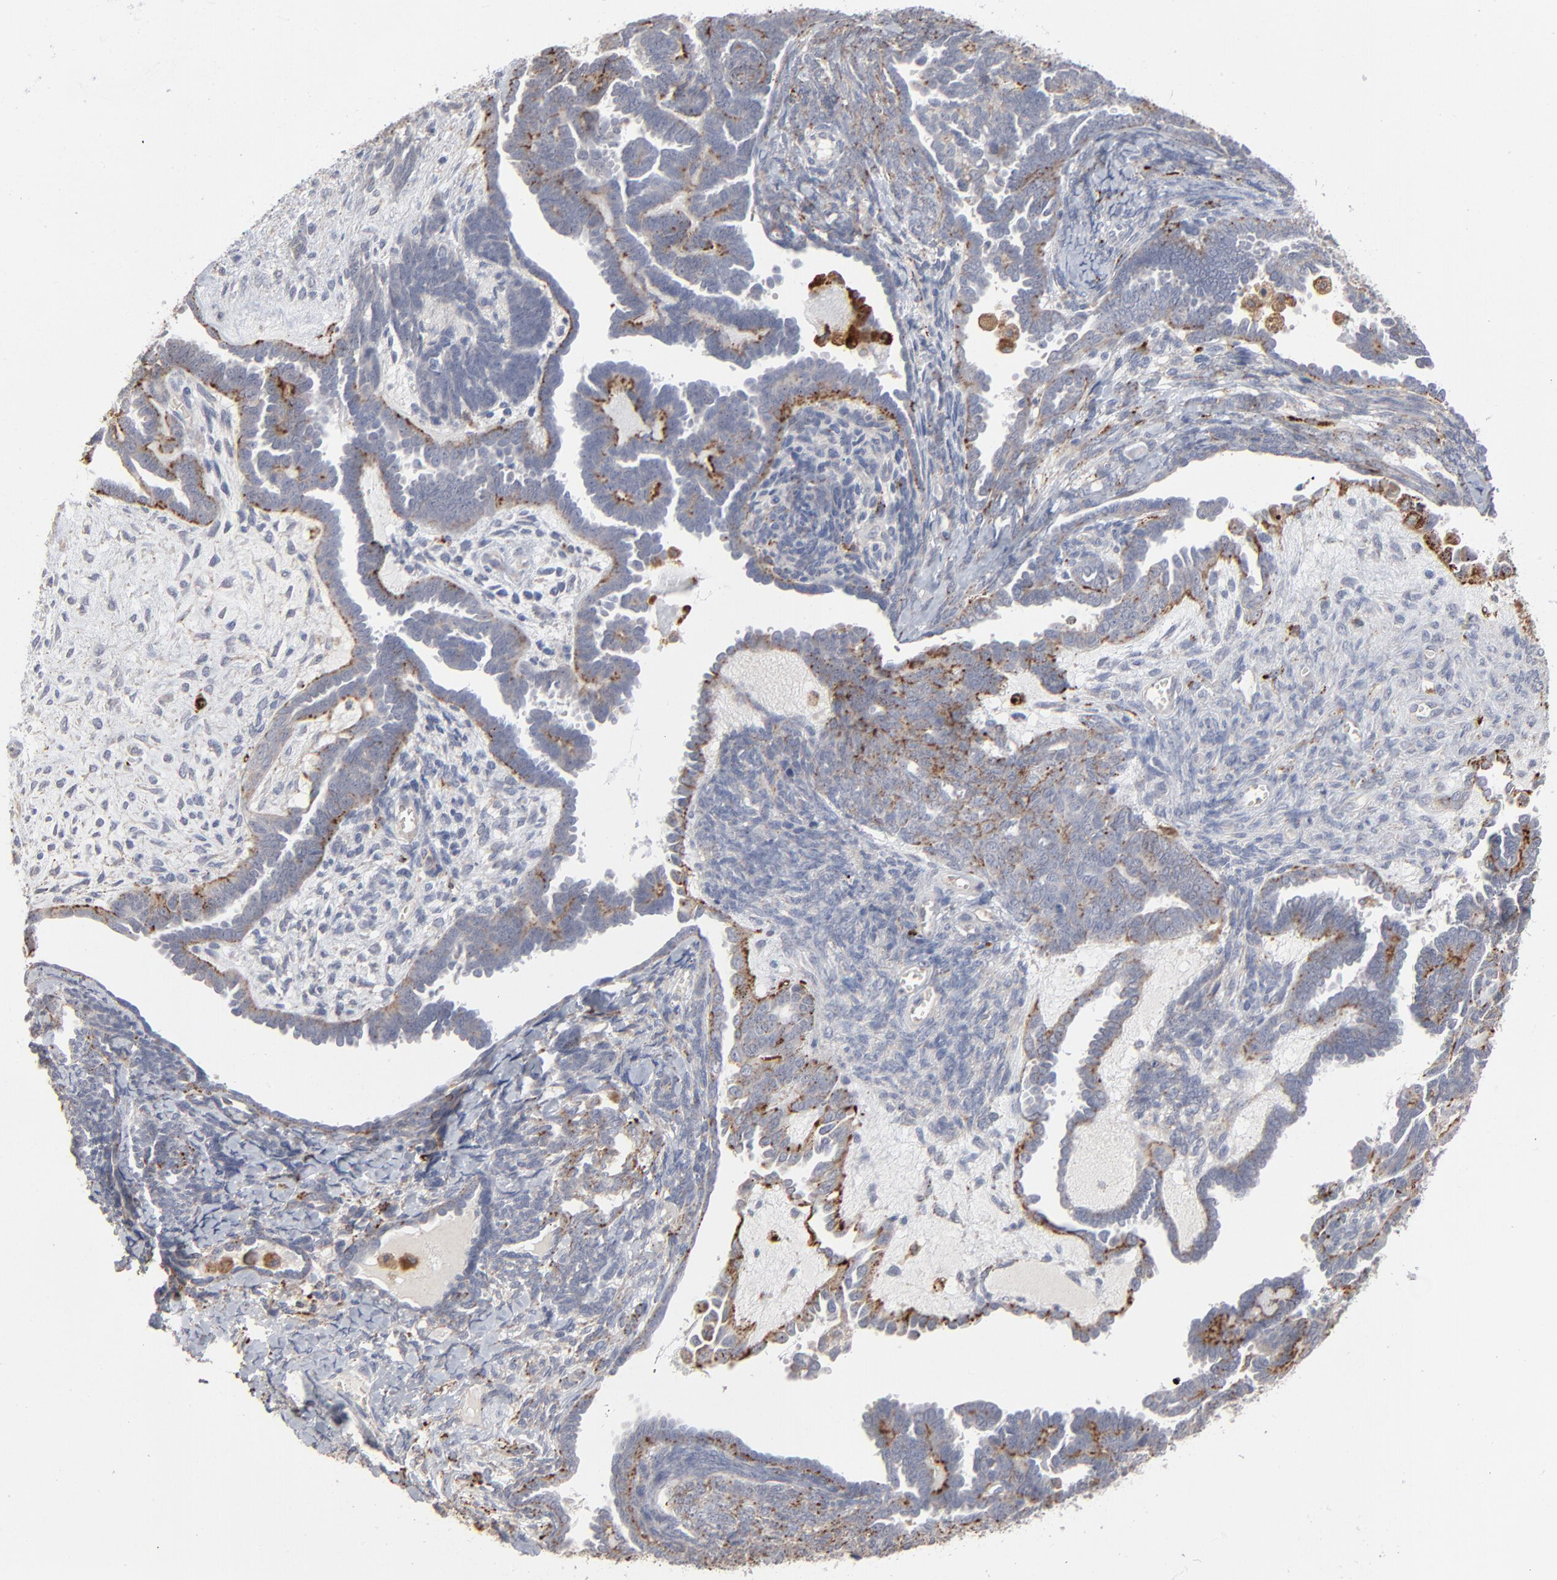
{"staining": {"intensity": "moderate", "quantity": "<25%", "location": "cytoplasmic/membranous"}, "tissue": "endometrial cancer", "cell_type": "Tumor cells", "image_type": "cancer", "snomed": [{"axis": "morphology", "description": "Neoplasm, malignant, NOS"}, {"axis": "topography", "description": "Endometrium"}], "caption": "Endometrial neoplasm (malignant) stained for a protein exhibits moderate cytoplasmic/membranous positivity in tumor cells. (brown staining indicates protein expression, while blue staining denotes nuclei).", "gene": "POMT2", "patient": {"sex": "female", "age": 74}}